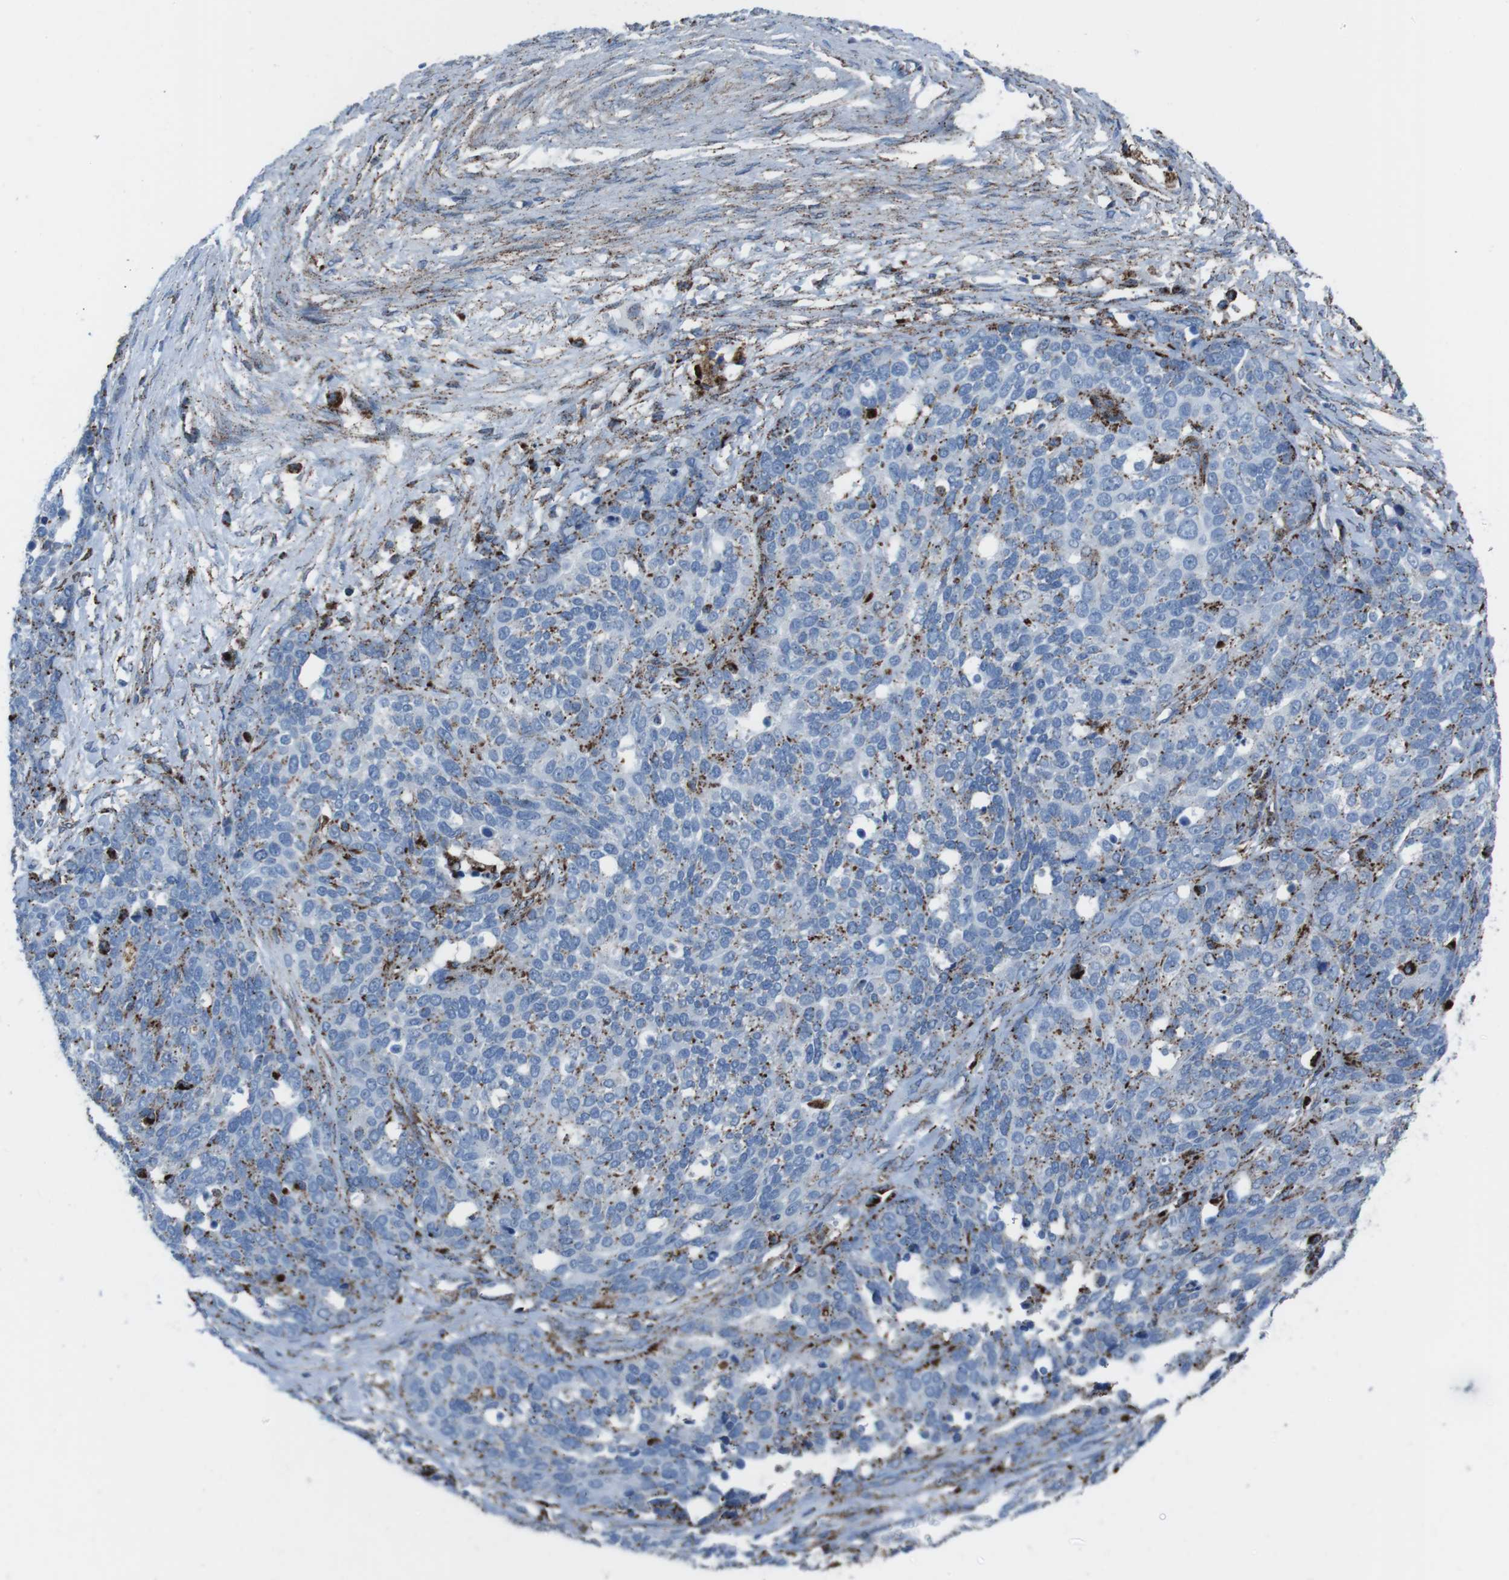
{"staining": {"intensity": "moderate", "quantity": "<25%", "location": "cytoplasmic/membranous"}, "tissue": "ovarian cancer", "cell_type": "Tumor cells", "image_type": "cancer", "snomed": [{"axis": "morphology", "description": "Cystadenocarcinoma, serous, NOS"}, {"axis": "topography", "description": "Ovary"}], "caption": "This is an image of IHC staining of ovarian serous cystadenocarcinoma, which shows moderate expression in the cytoplasmic/membranous of tumor cells.", "gene": "SCARB2", "patient": {"sex": "female", "age": 44}}